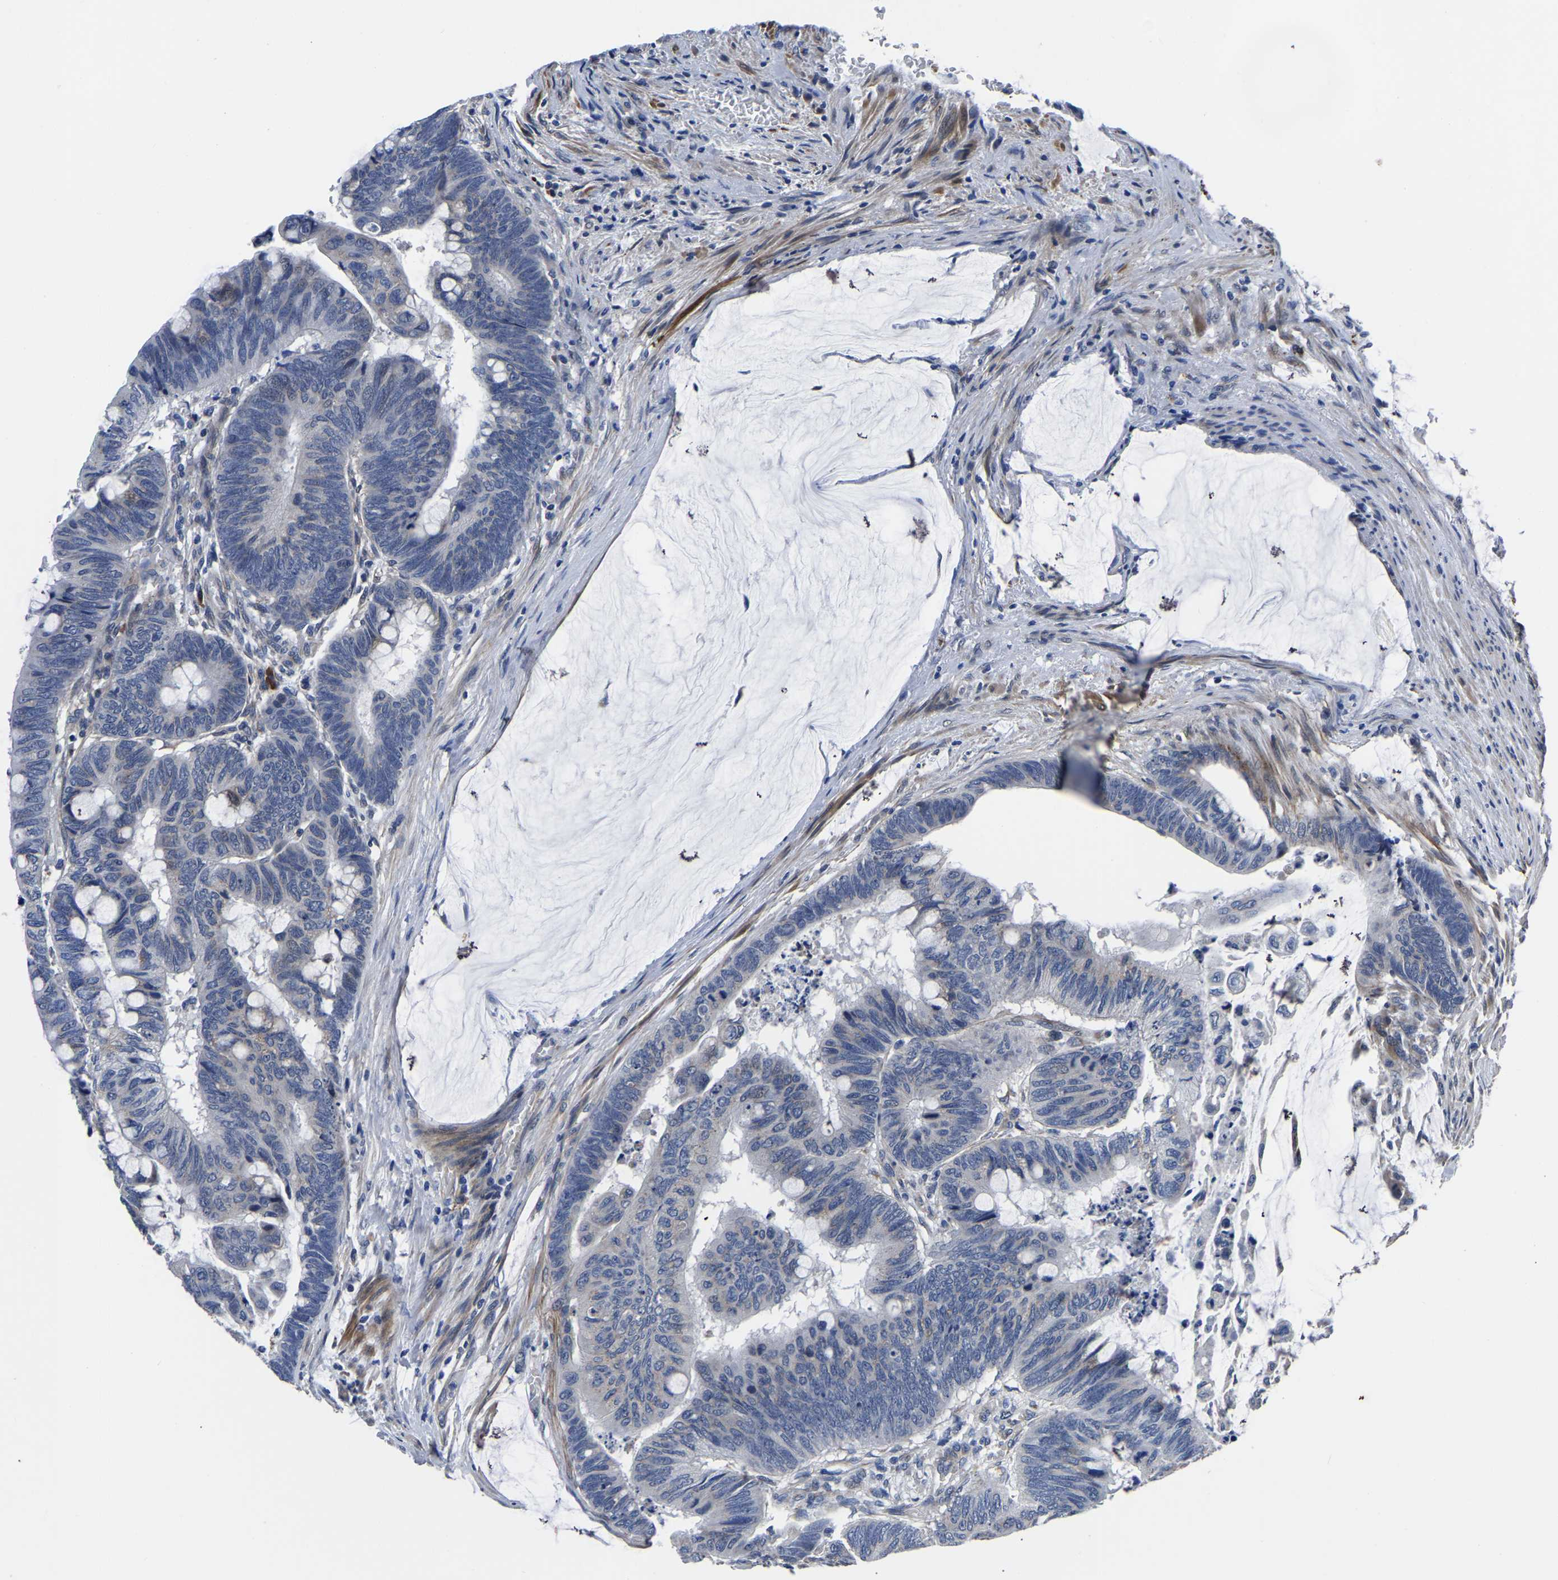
{"staining": {"intensity": "negative", "quantity": "none", "location": "none"}, "tissue": "colorectal cancer", "cell_type": "Tumor cells", "image_type": "cancer", "snomed": [{"axis": "morphology", "description": "Normal tissue, NOS"}, {"axis": "morphology", "description": "Adenocarcinoma, NOS"}, {"axis": "topography", "description": "Rectum"}], "caption": "IHC photomicrograph of colorectal adenocarcinoma stained for a protein (brown), which displays no staining in tumor cells.", "gene": "PDLIM7", "patient": {"sex": "male", "age": 92}}